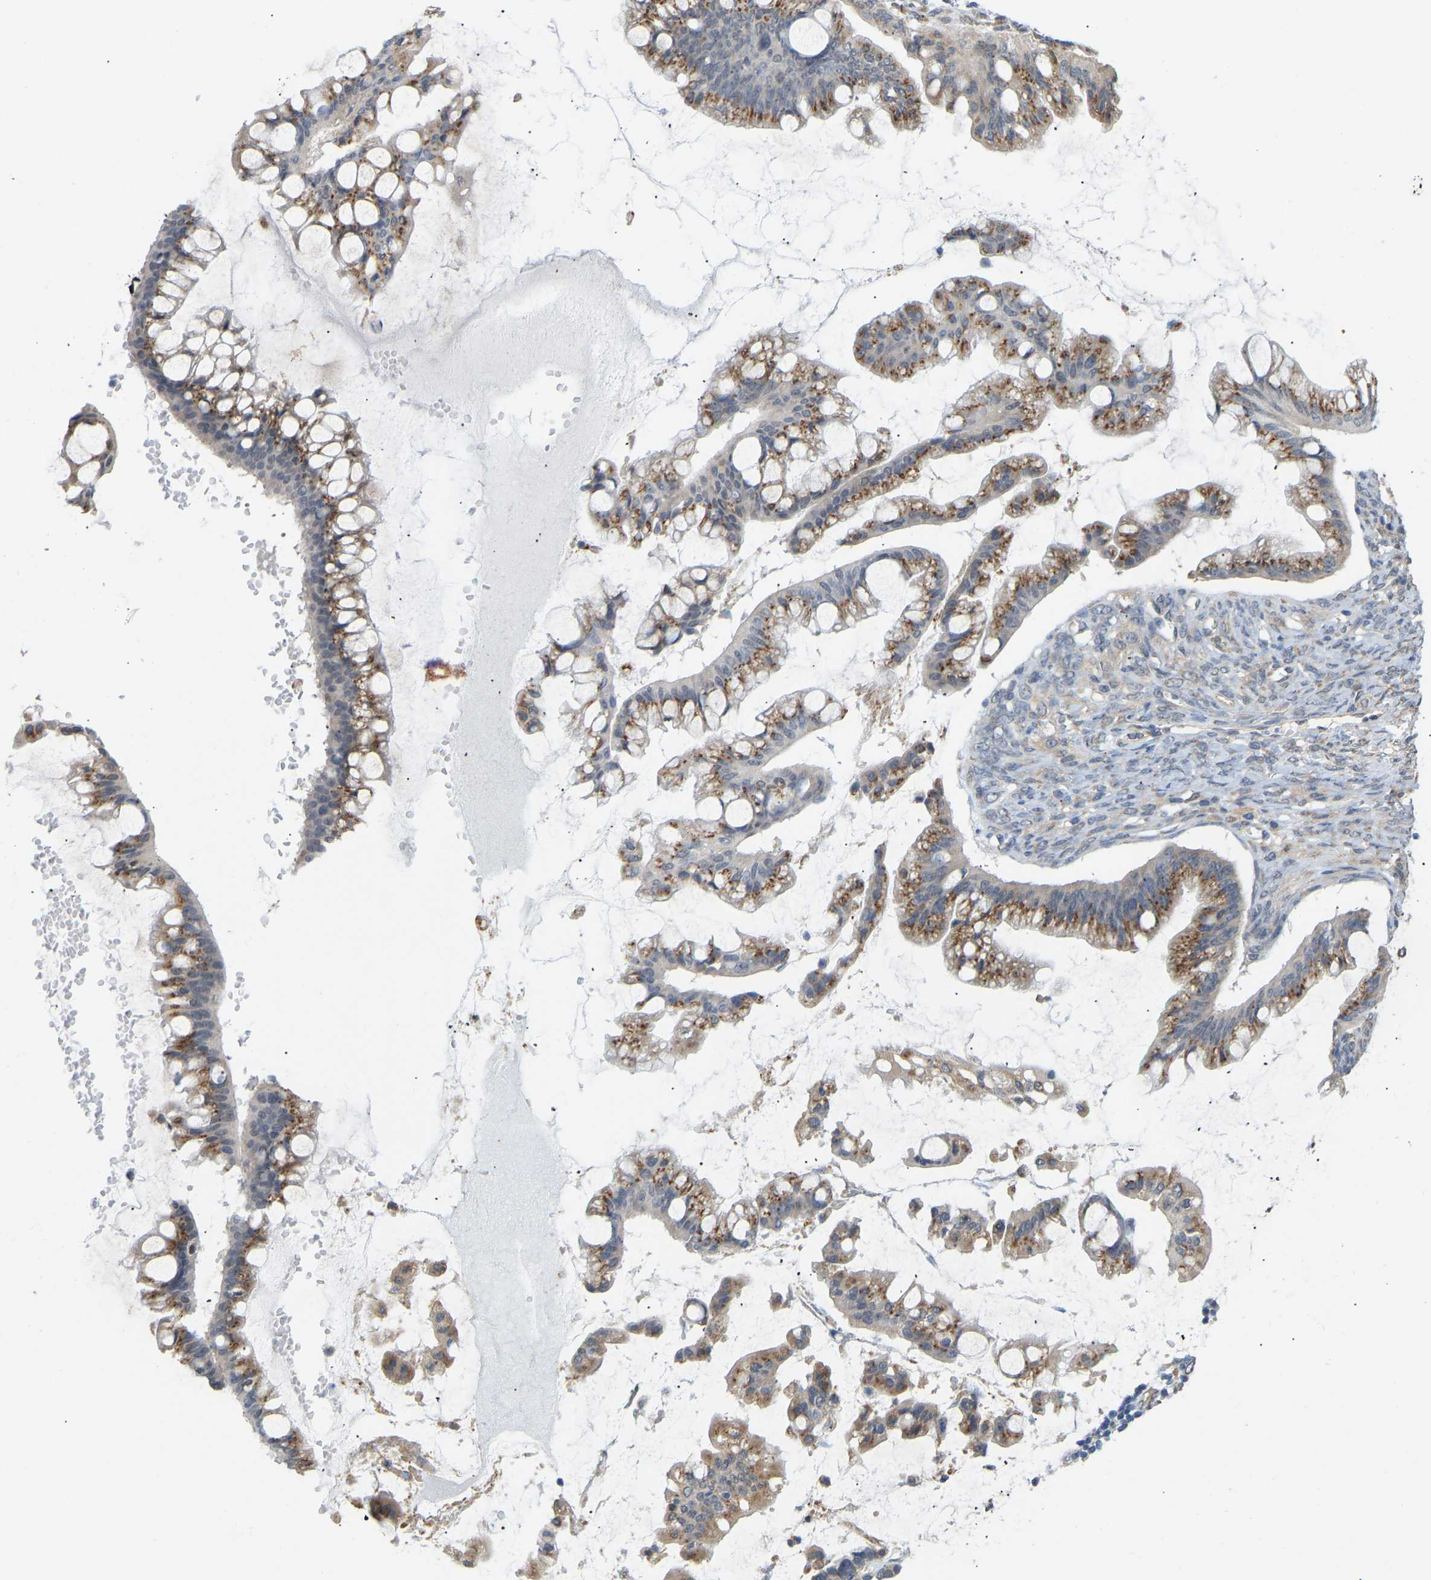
{"staining": {"intensity": "moderate", "quantity": ">75%", "location": "cytoplasmic/membranous"}, "tissue": "ovarian cancer", "cell_type": "Tumor cells", "image_type": "cancer", "snomed": [{"axis": "morphology", "description": "Cystadenocarcinoma, mucinous, NOS"}, {"axis": "topography", "description": "Ovary"}], "caption": "DAB (3,3'-diaminobenzidine) immunohistochemical staining of human ovarian cancer demonstrates moderate cytoplasmic/membranous protein staining in approximately >75% of tumor cells.", "gene": "BEND3", "patient": {"sex": "female", "age": 73}}